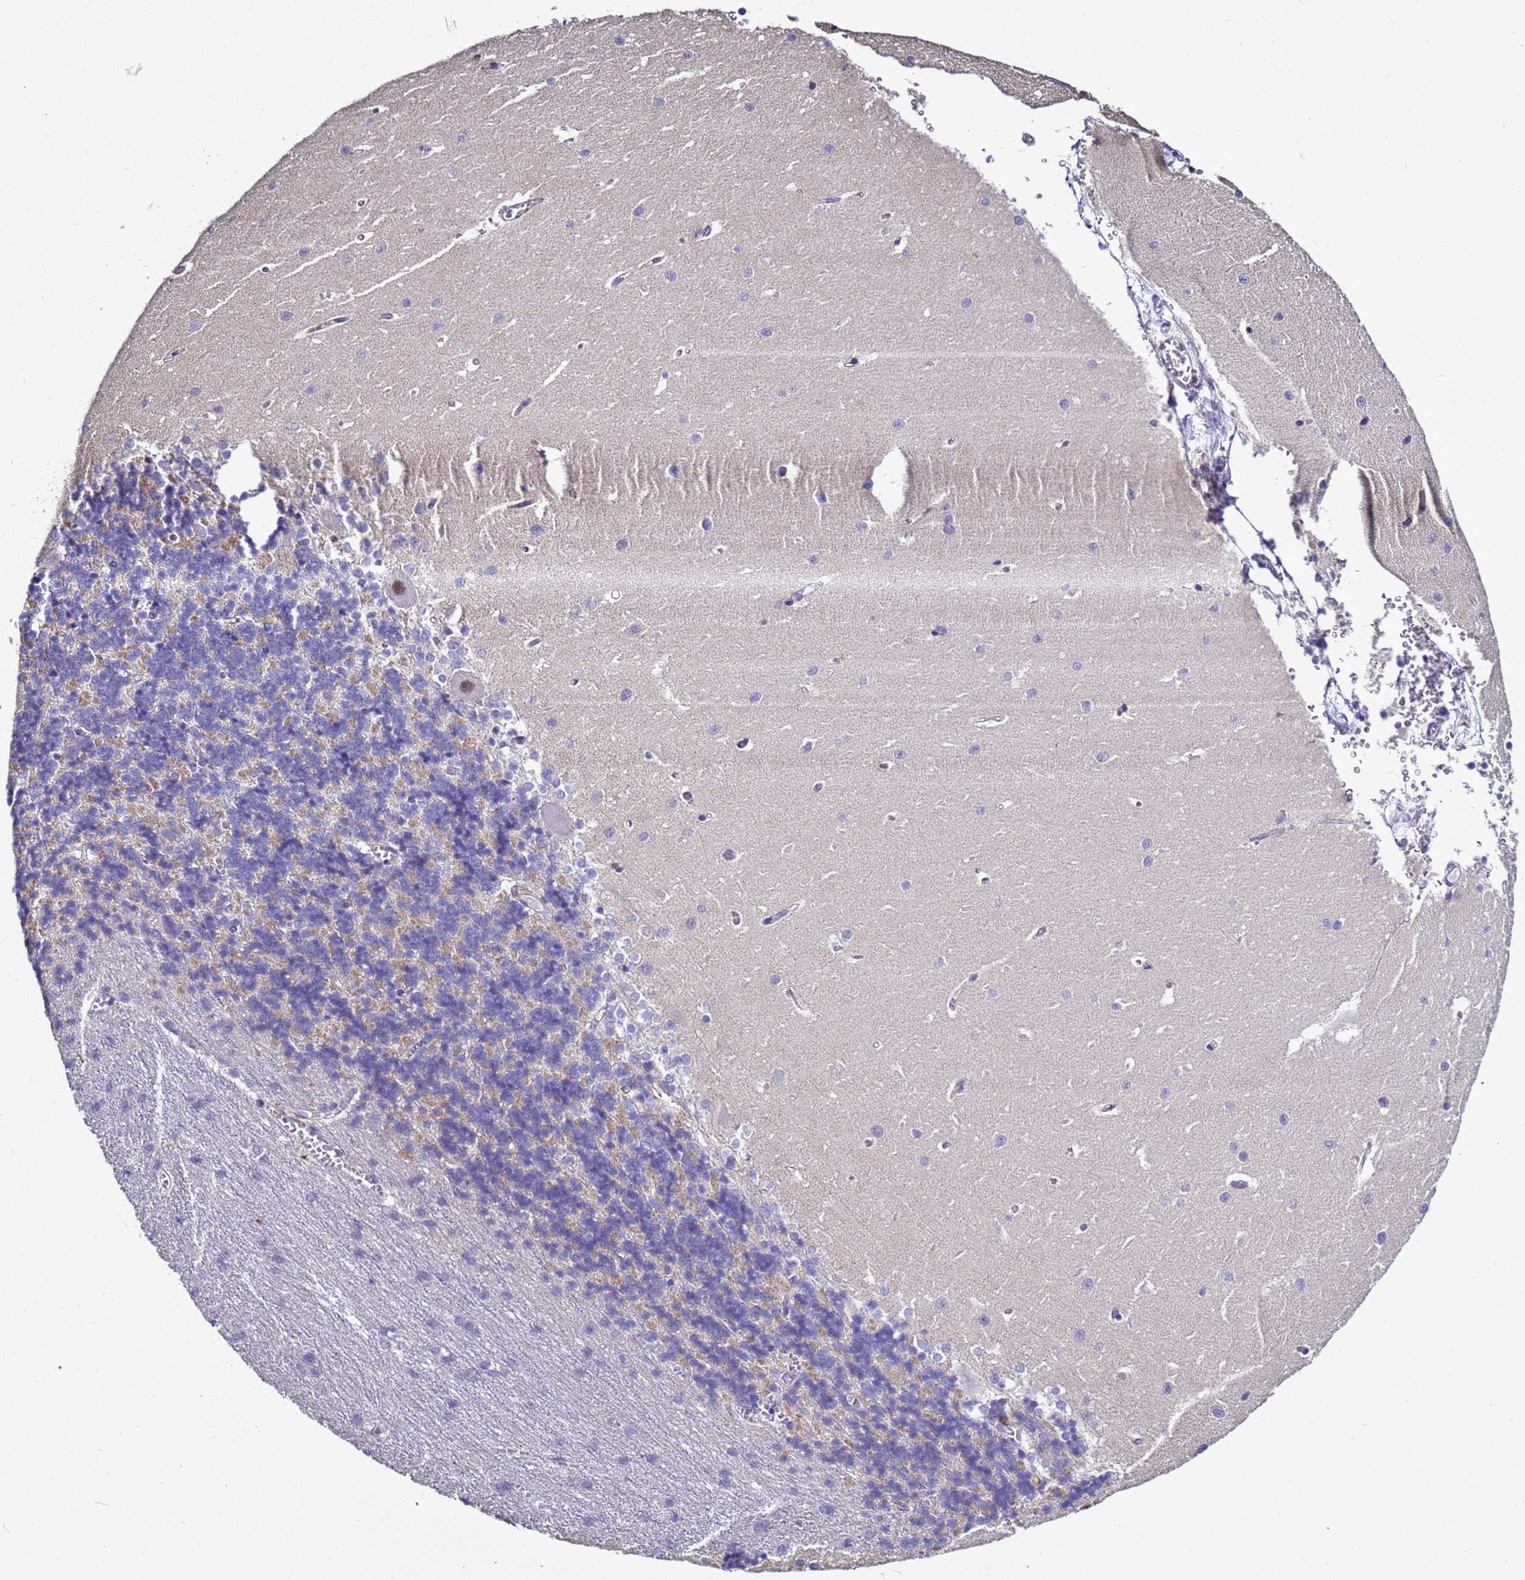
{"staining": {"intensity": "negative", "quantity": "none", "location": "none"}, "tissue": "cerebellum", "cell_type": "Cells in granular layer", "image_type": "normal", "snomed": [{"axis": "morphology", "description": "Normal tissue, NOS"}, {"axis": "topography", "description": "Cerebellum"}], "caption": "Cerebellum stained for a protein using IHC shows no expression cells in granular layer.", "gene": "NAT1", "patient": {"sex": "male", "age": 37}}